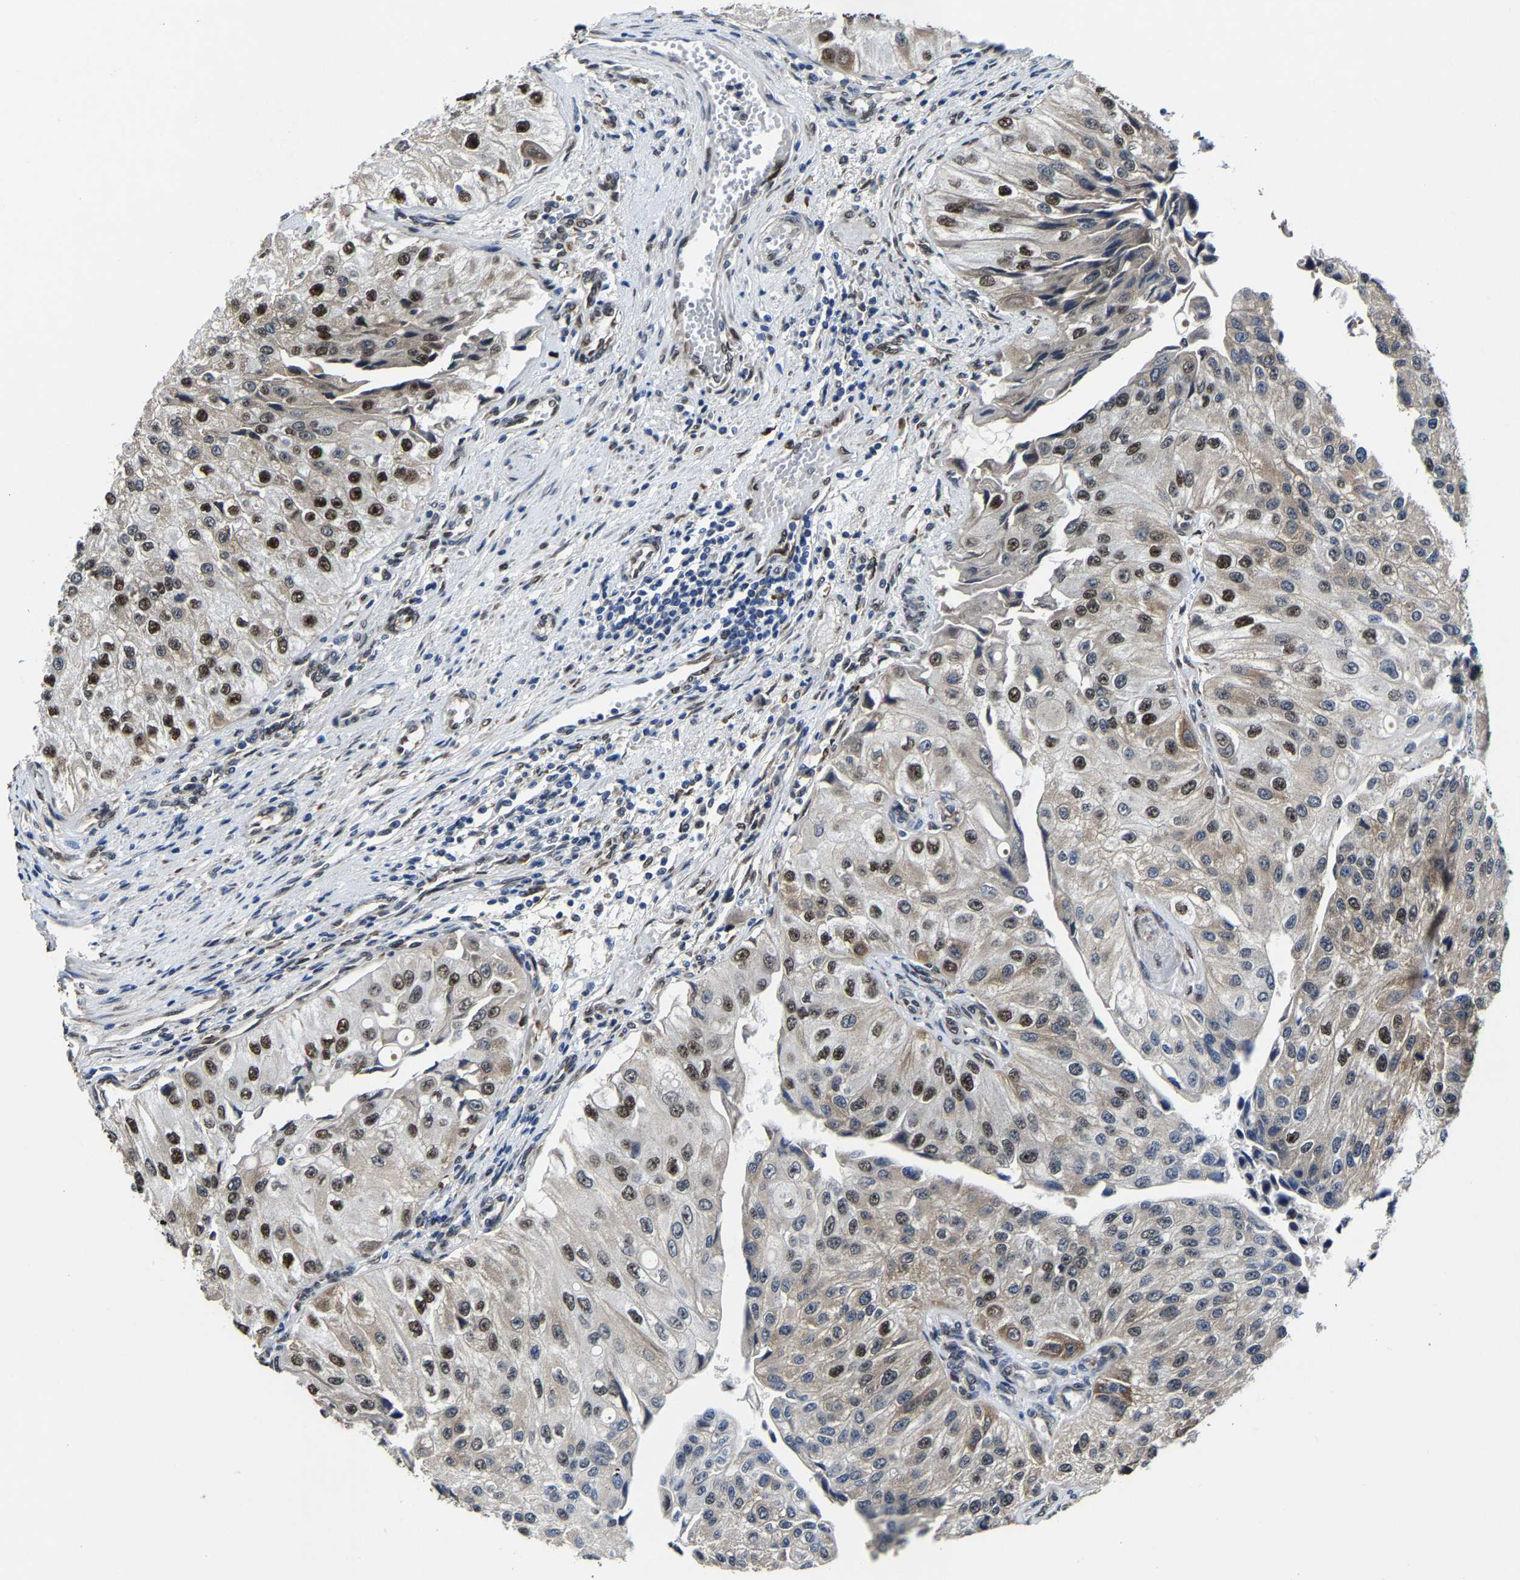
{"staining": {"intensity": "strong", "quantity": "25%-75%", "location": "cytoplasmic/membranous,nuclear"}, "tissue": "urothelial cancer", "cell_type": "Tumor cells", "image_type": "cancer", "snomed": [{"axis": "morphology", "description": "Urothelial carcinoma, High grade"}, {"axis": "topography", "description": "Kidney"}, {"axis": "topography", "description": "Urinary bladder"}], "caption": "Immunohistochemical staining of urothelial cancer demonstrates strong cytoplasmic/membranous and nuclear protein positivity in approximately 25%-75% of tumor cells.", "gene": "METTL1", "patient": {"sex": "male", "age": 77}}